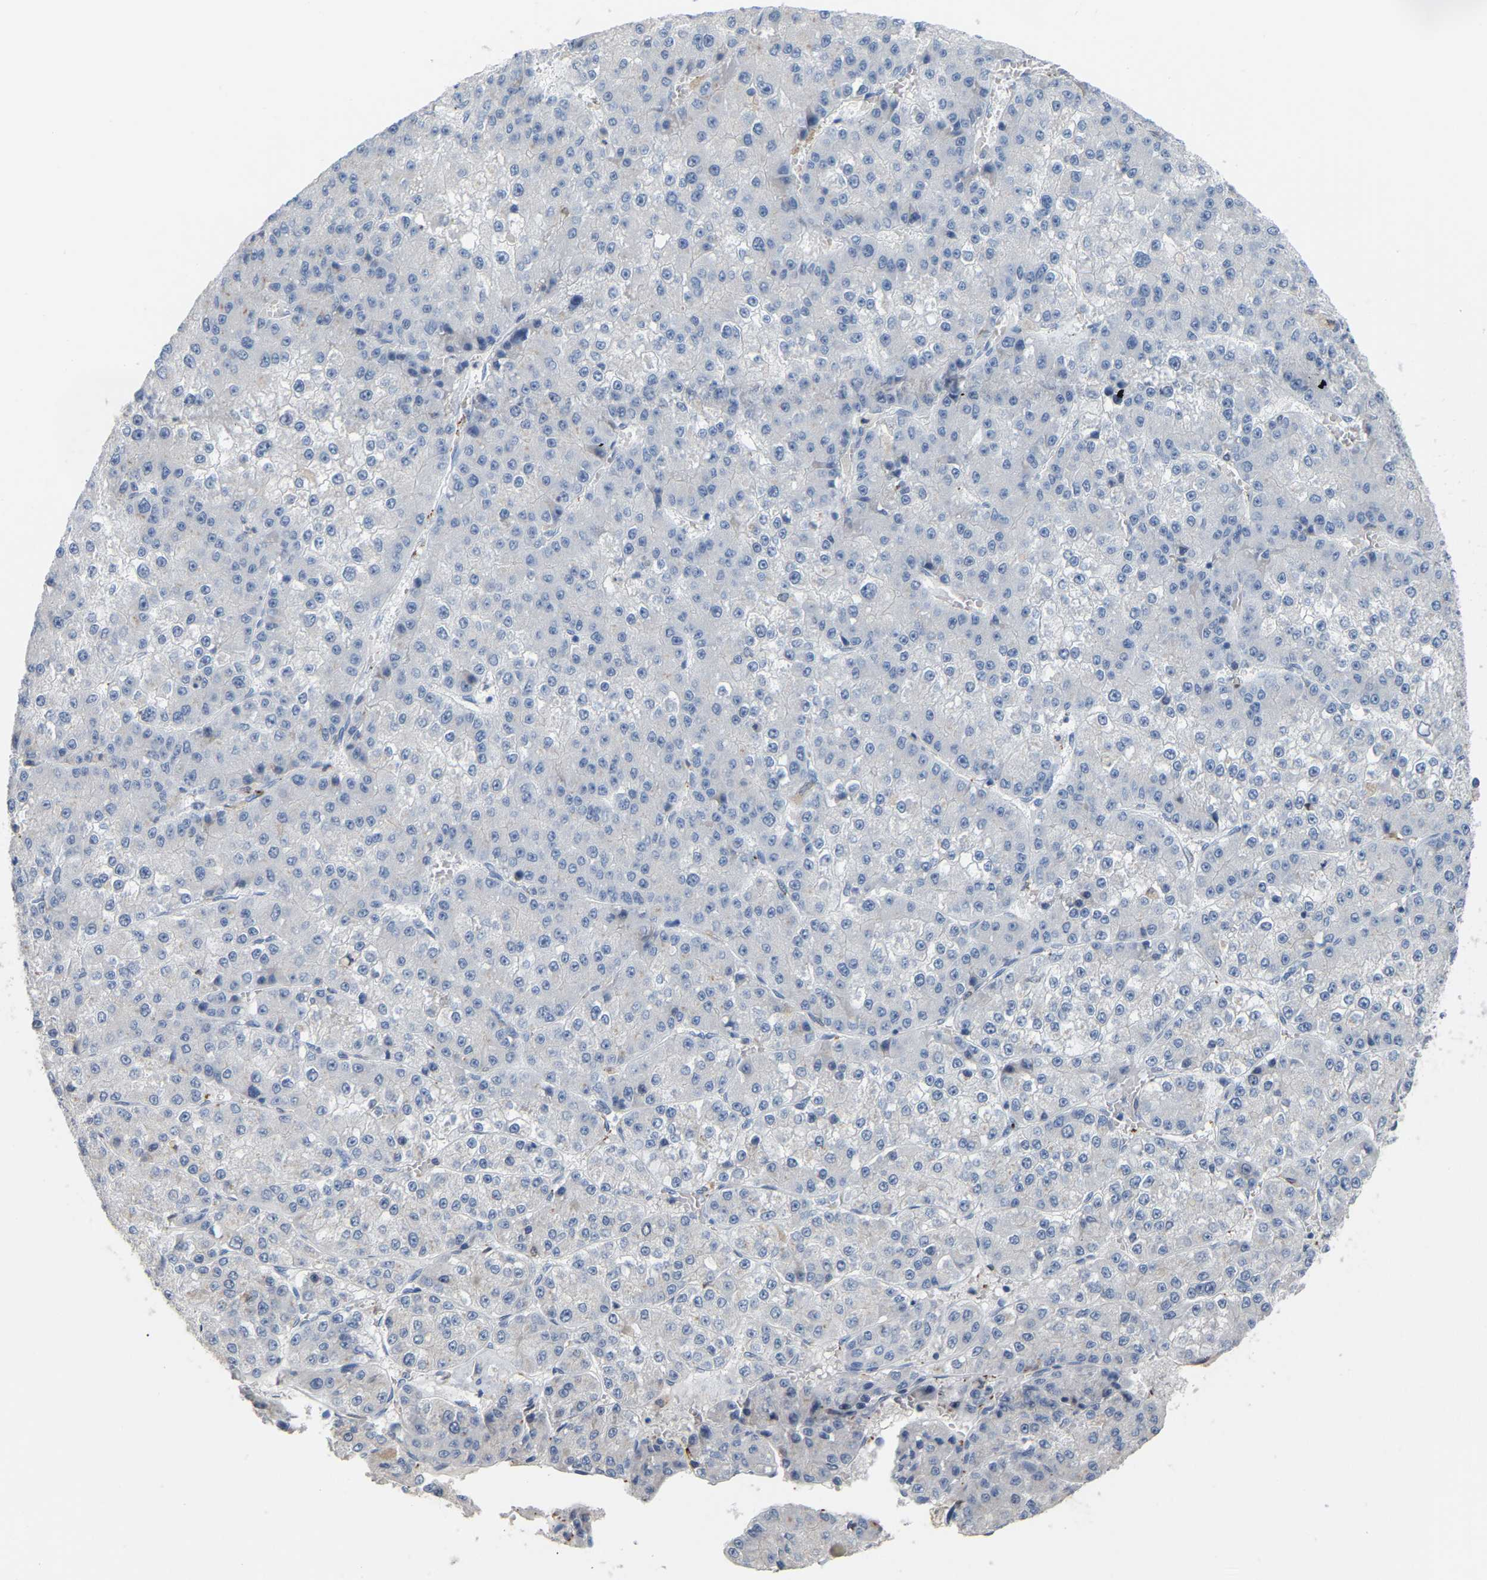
{"staining": {"intensity": "negative", "quantity": "none", "location": "none"}, "tissue": "liver cancer", "cell_type": "Tumor cells", "image_type": "cancer", "snomed": [{"axis": "morphology", "description": "Carcinoma, Hepatocellular, NOS"}, {"axis": "topography", "description": "Liver"}], "caption": "Immunohistochemical staining of liver hepatocellular carcinoma demonstrates no significant staining in tumor cells.", "gene": "PTGS1", "patient": {"sex": "female", "age": 73}}